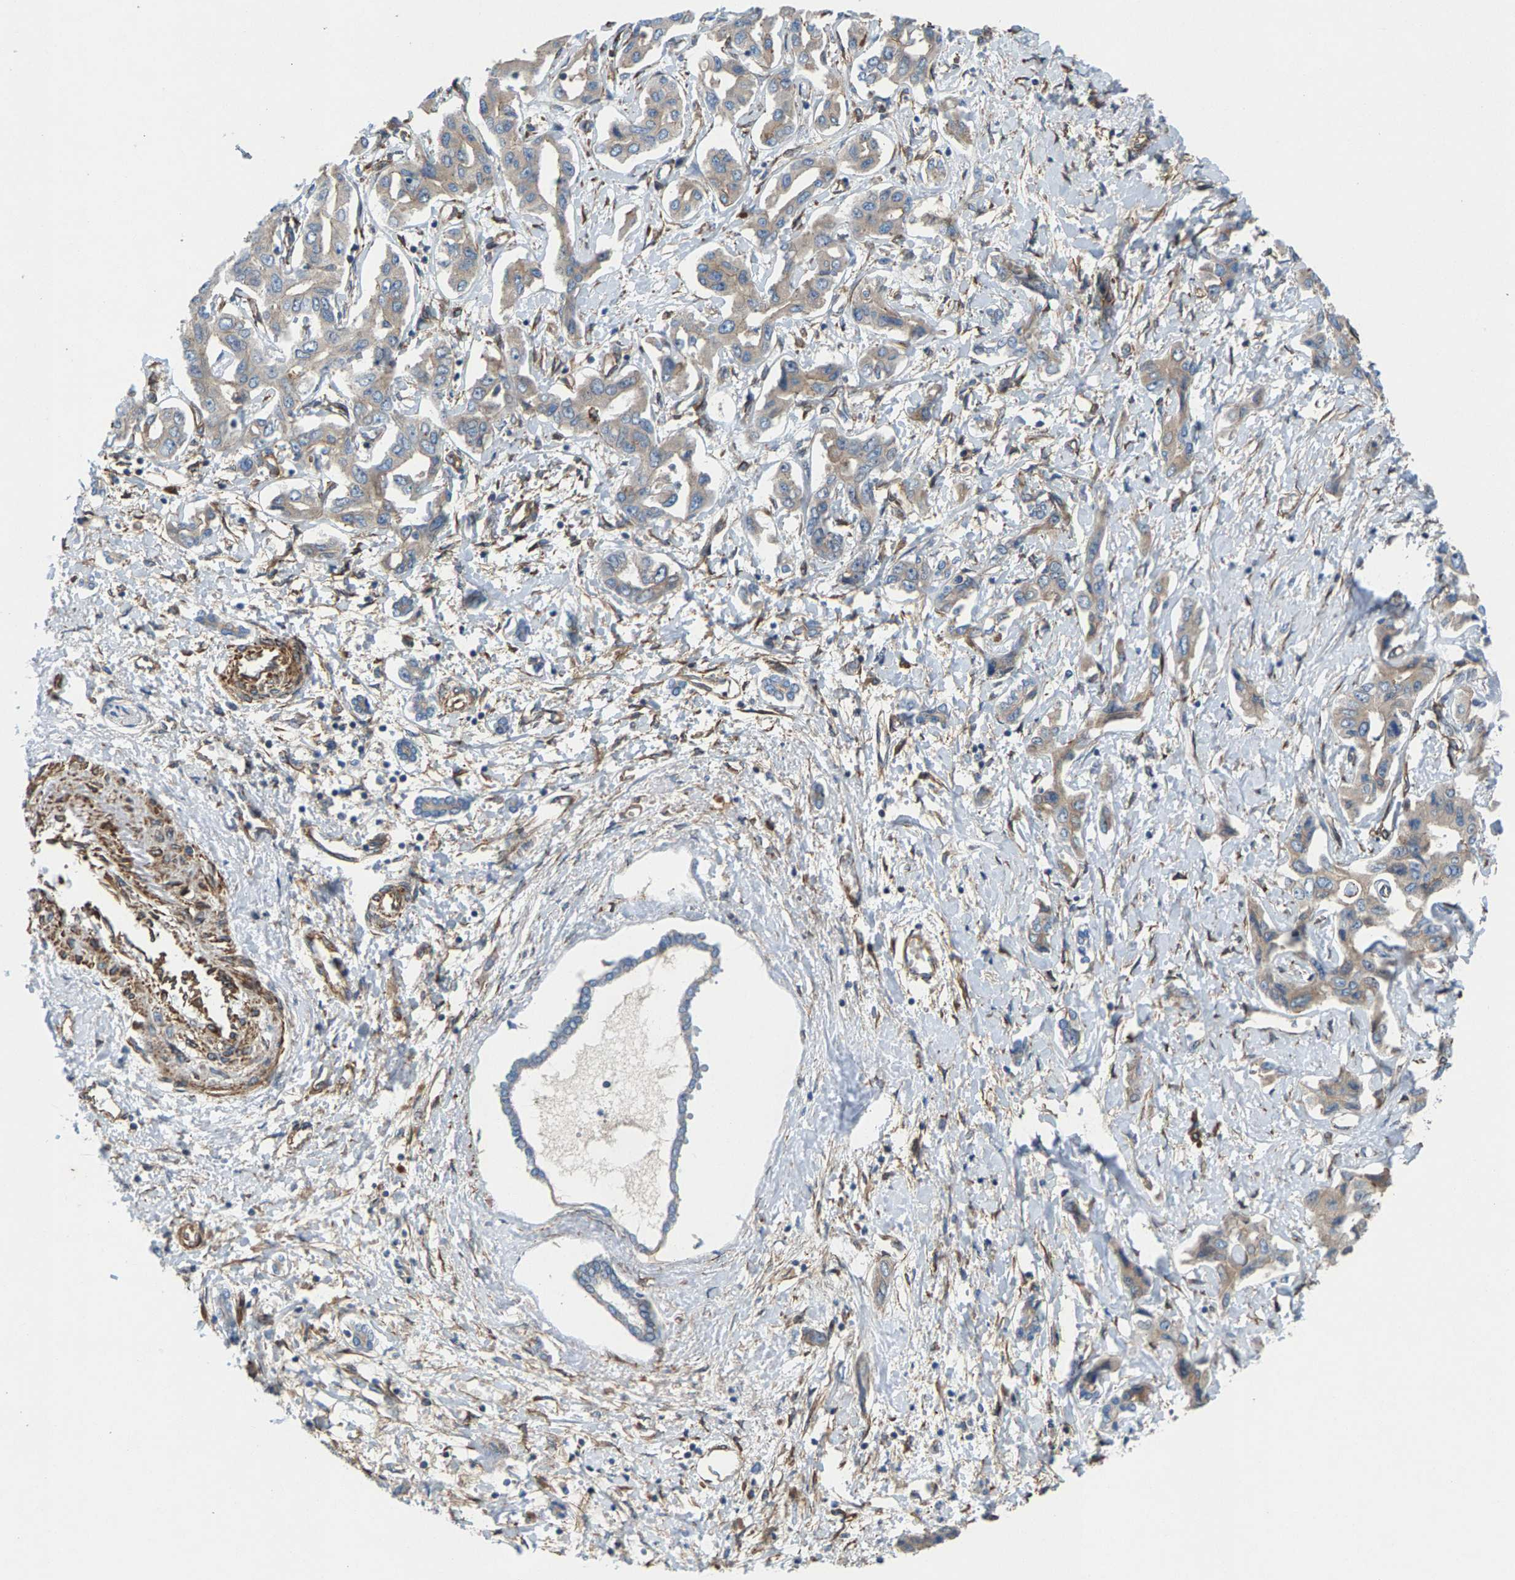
{"staining": {"intensity": "moderate", "quantity": ">75%", "location": "cytoplasmic/membranous"}, "tissue": "liver cancer", "cell_type": "Tumor cells", "image_type": "cancer", "snomed": [{"axis": "morphology", "description": "Cholangiocarcinoma"}, {"axis": "topography", "description": "Liver"}], "caption": "An image showing moderate cytoplasmic/membranous positivity in about >75% of tumor cells in liver cancer, as visualized by brown immunohistochemical staining.", "gene": "PDCL", "patient": {"sex": "male", "age": 59}}